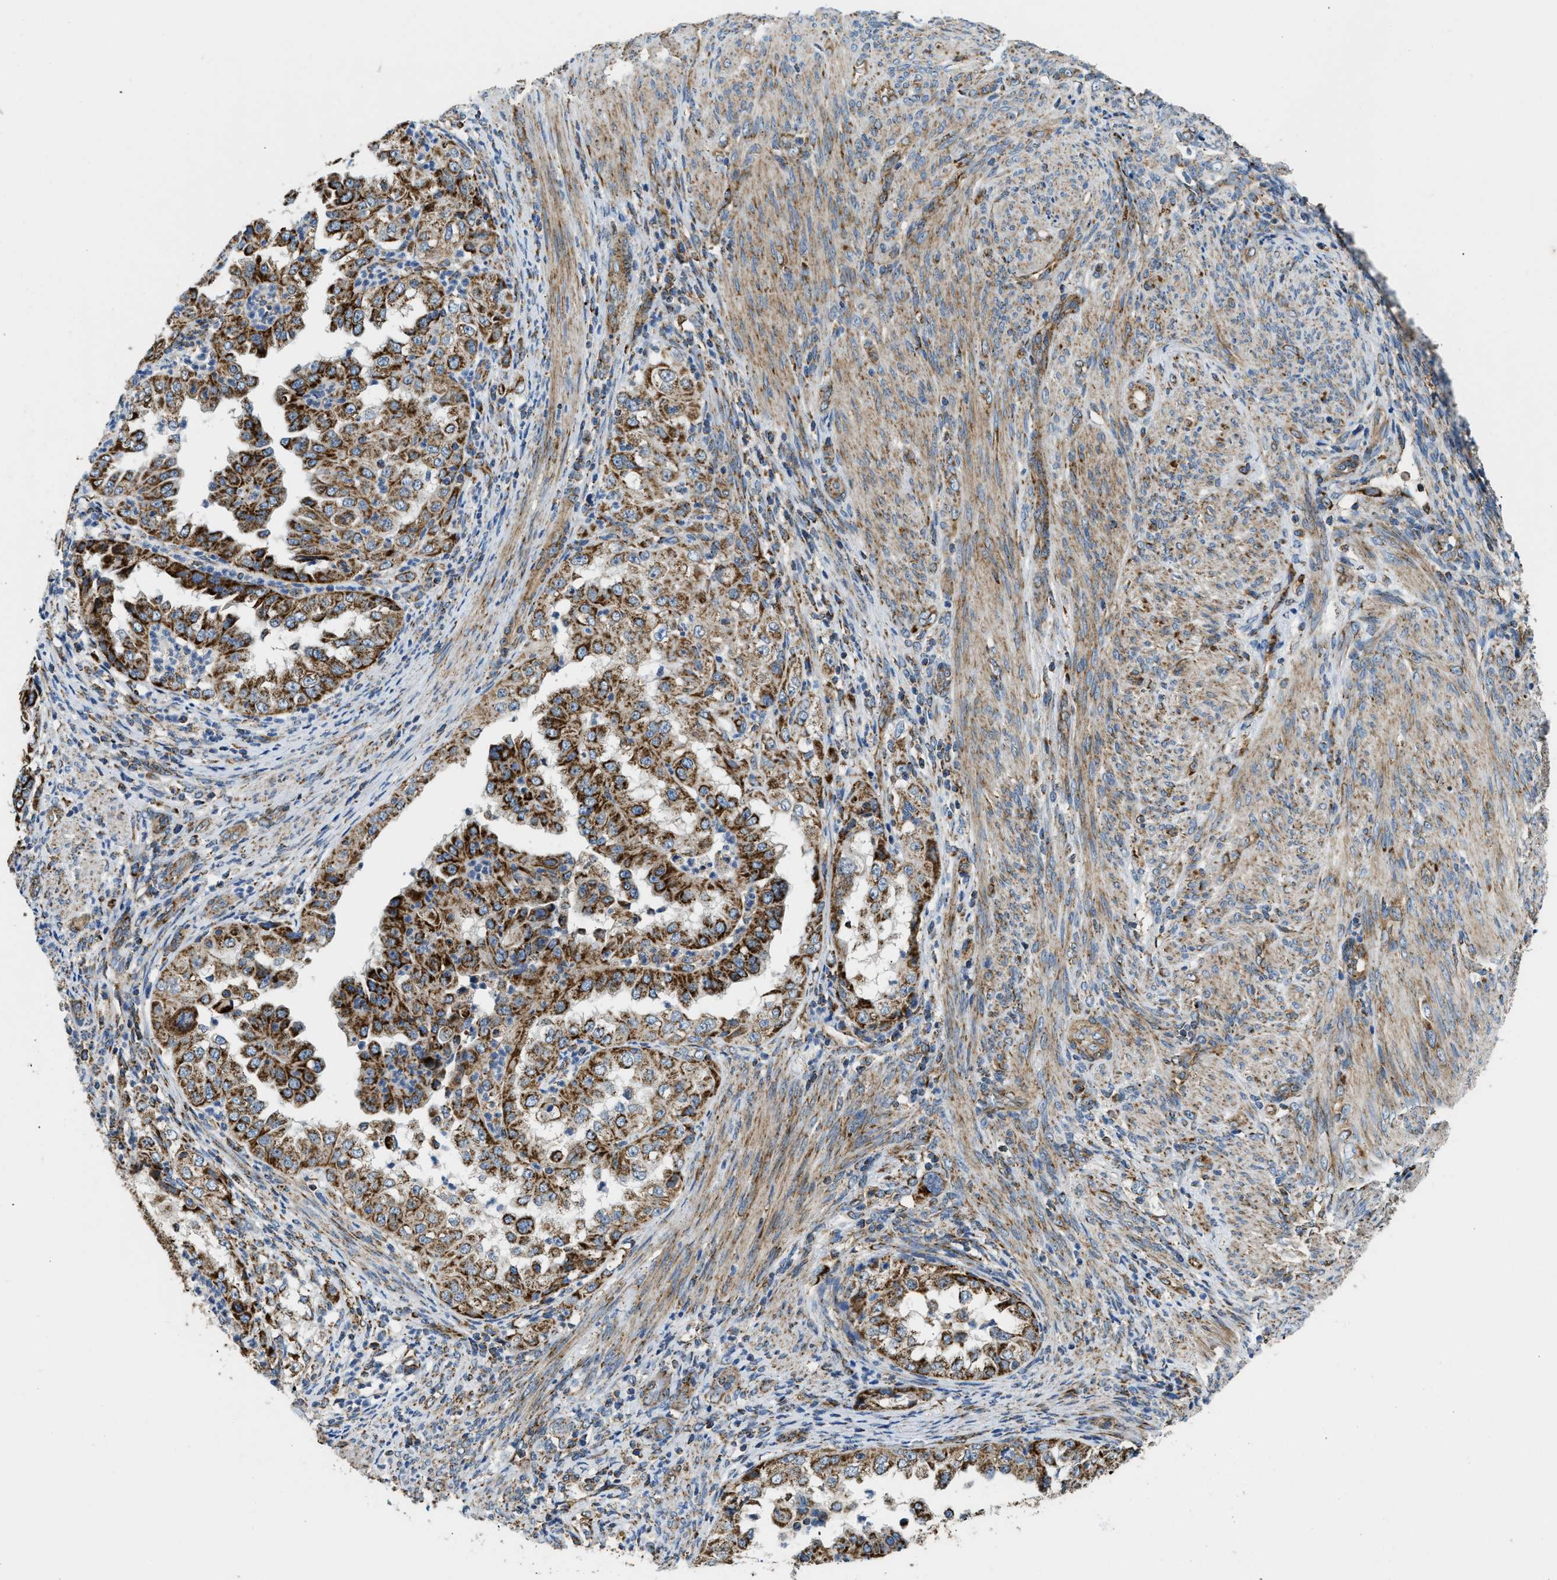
{"staining": {"intensity": "strong", "quantity": ">75%", "location": "cytoplasmic/membranous"}, "tissue": "endometrial cancer", "cell_type": "Tumor cells", "image_type": "cancer", "snomed": [{"axis": "morphology", "description": "Adenocarcinoma, NOS"}, {"axis": "topography", "description": "Endometrium"}], "caption": "This is a micrograph of immunohistochemistry staining of adenocarcinoma (endometrial), which shows strong positivity in the cytoplasmic/membranous of tumor cells.", "gene": "STK33", "patient": {"sex": "female", "age": 85}}